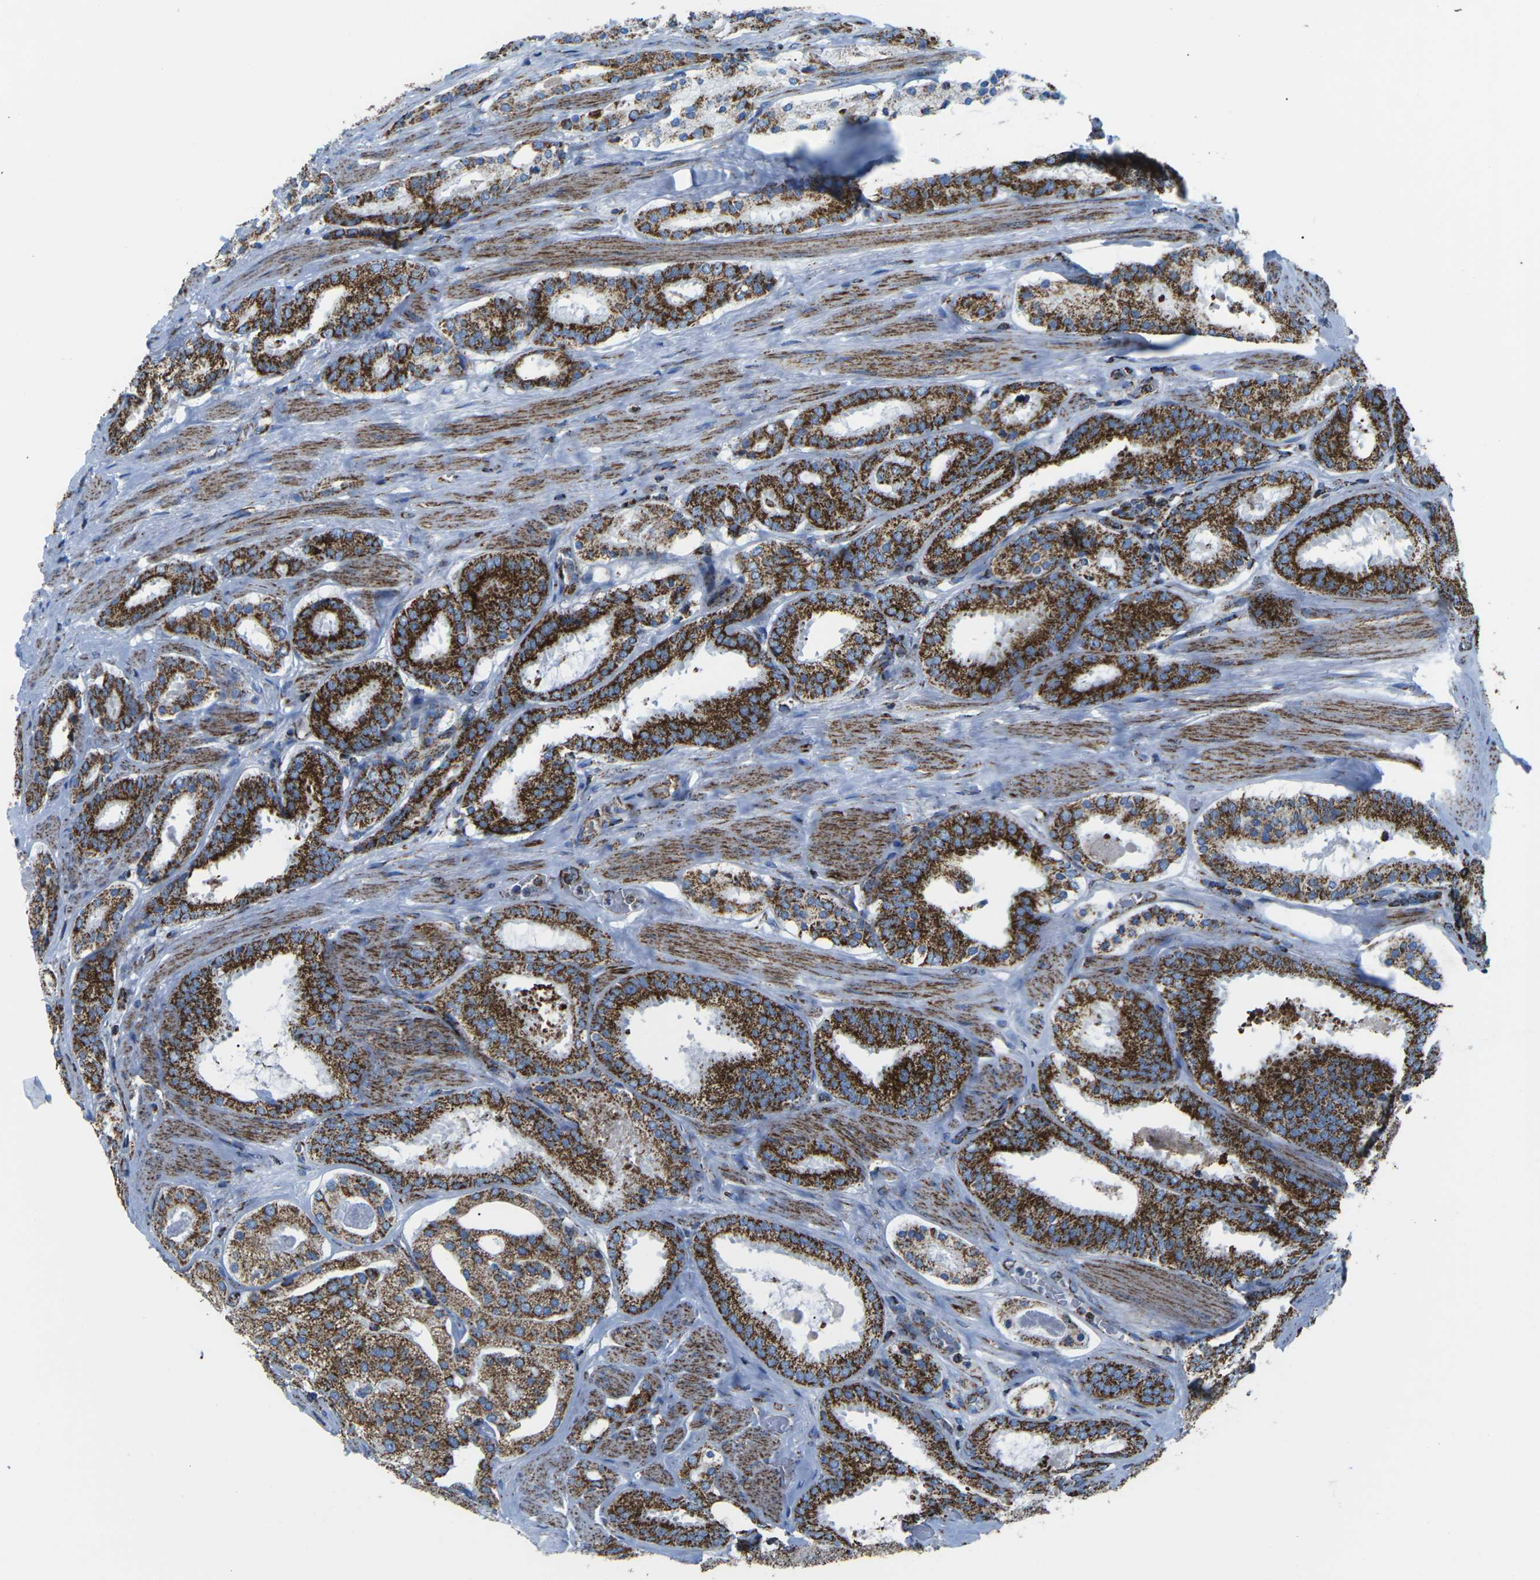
{"staining": {"intensity": "strong", "quantity": ">75%", "location": "cytoplasmic/membranous"}, "tissue": "prostate cancer", "cell_type": "Tumor cells", "image_type": "cancer", "snomed": [{"axis": "morphology", "description": "Adenocarcinoma, Low grade"}, {"axis": "topography", "description": "Prostate"}], "caption": "Protein expression analysis of prostate adenocarcinoma (low-grade) exhibits strong cytoplasmic/membranous staining in approximately >75% of tumor cells.", "gene": "MT-CO2", "patient": {"sex": "male", "age": 69}}